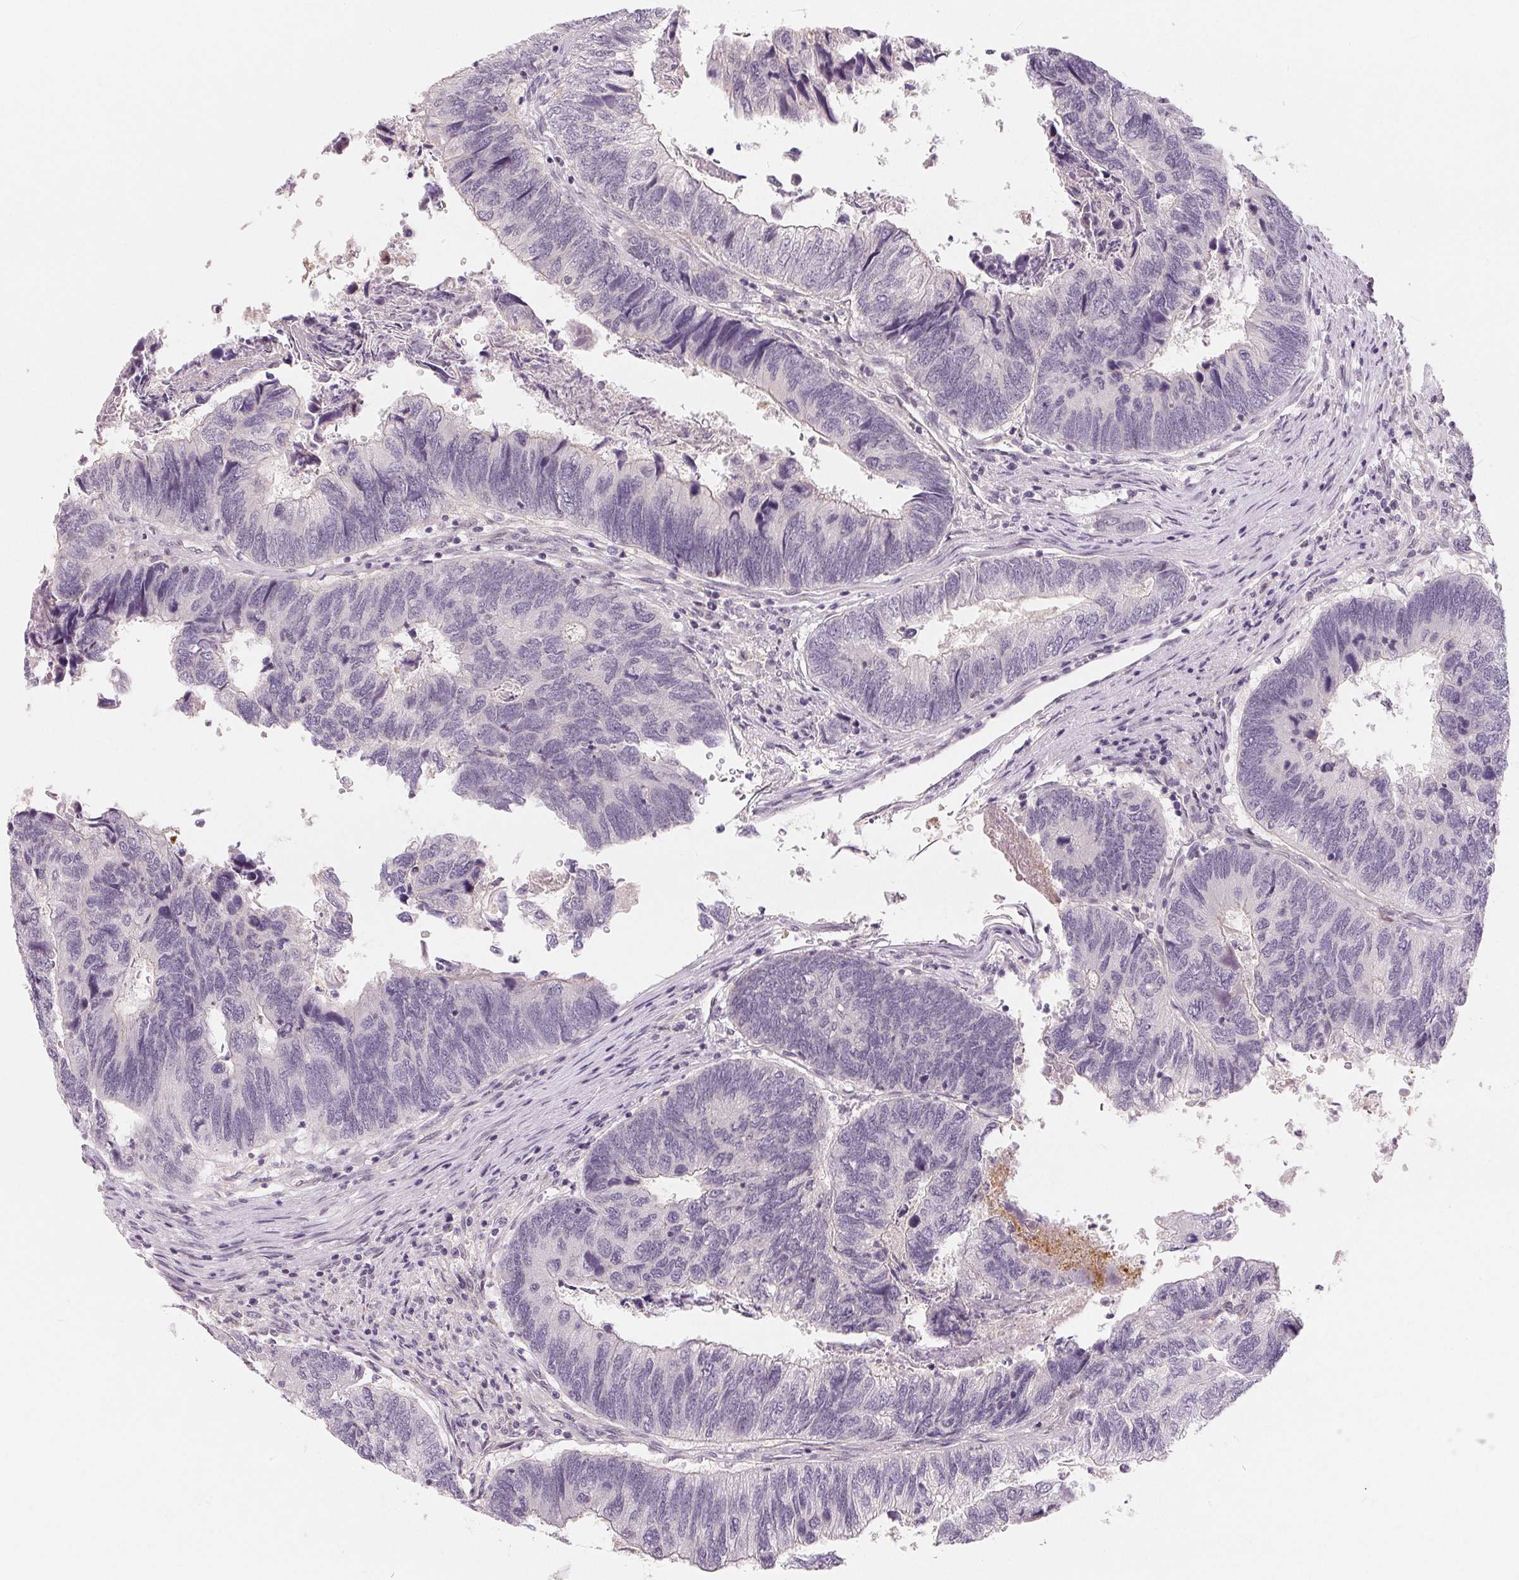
{"staining": {"intensity": "negative", "quantity": "none", "location": "none"}, "tissue": "colorectal cancer", "cell_type": "Tumor cells", "image_type": "cancer", "snomed": [{"axis": "morphology", "description": "Adenocarcinoma, NOS"}, {"axis": "topography", "description": "Colon"}], "caption": "The micrograph demonstrates no significant staining in tumor cells of adenocarcinoma (colorectal).", "gene": "CFC1", "patient": {"sex": "female", "age": 67}}